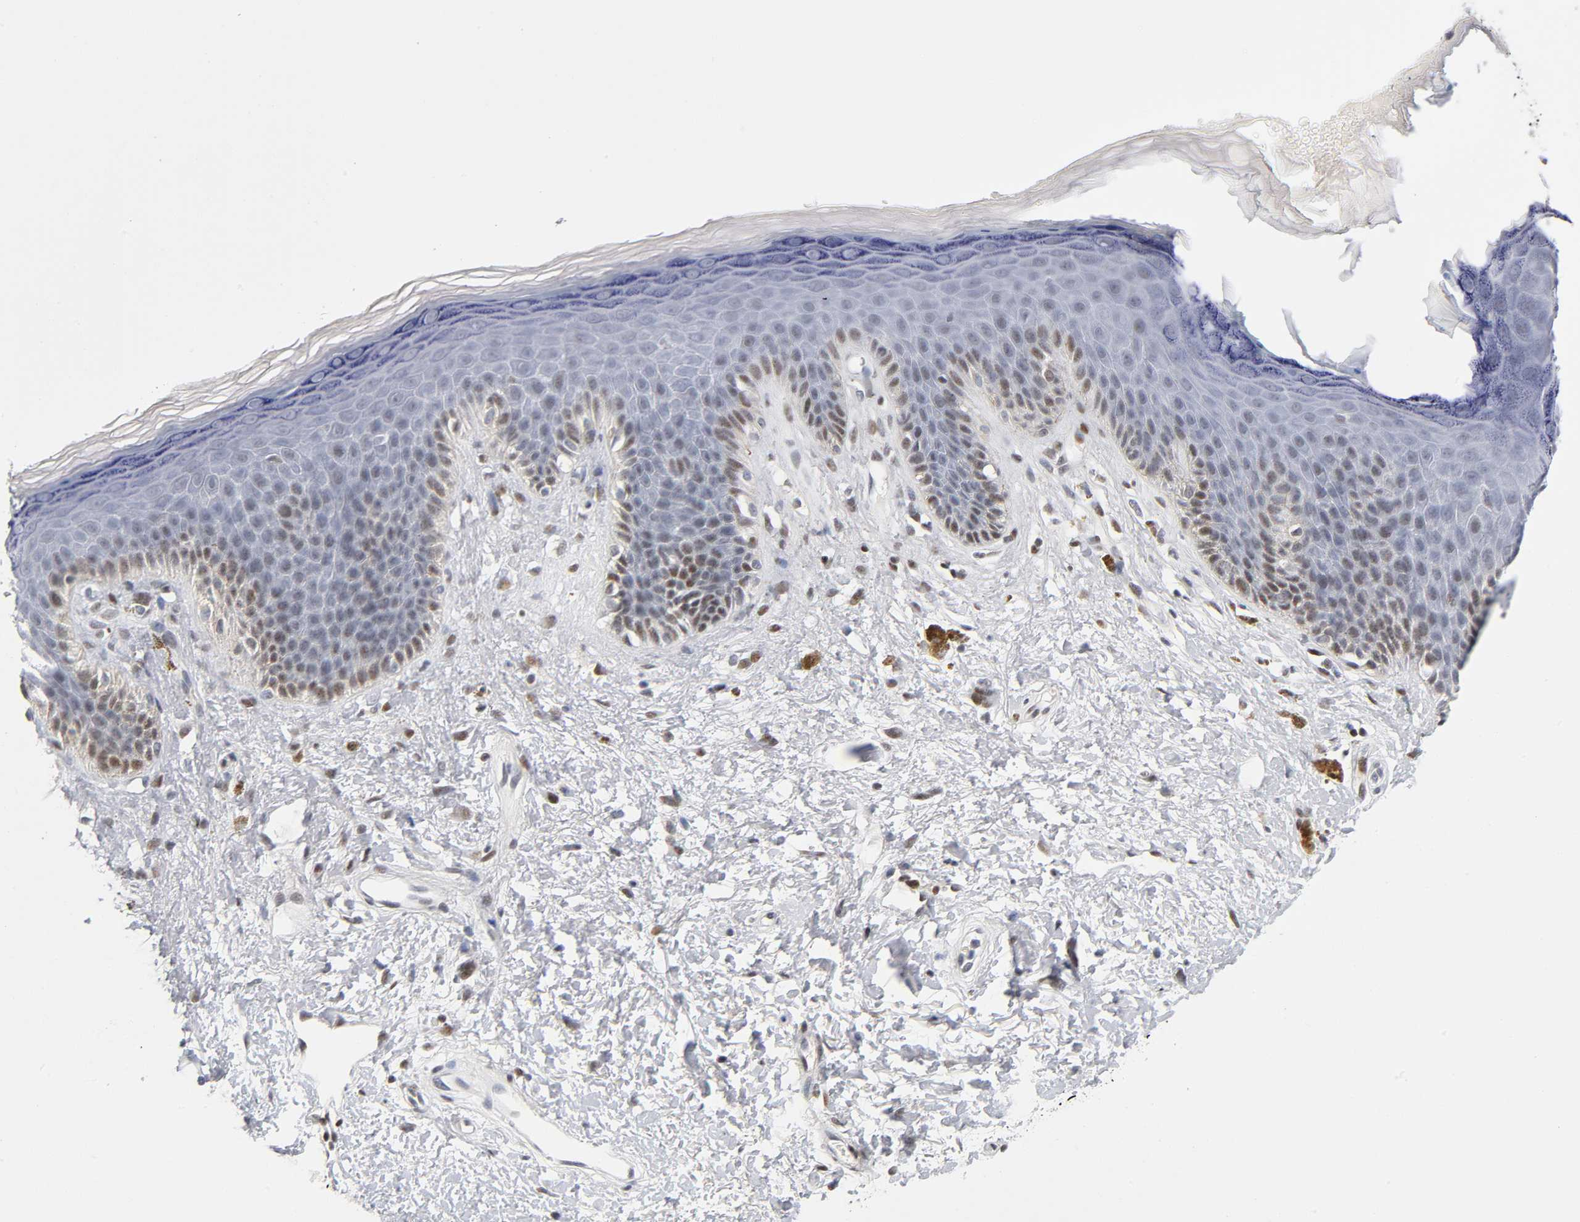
{"staining": {"intensity": "moderate", "quantity": "<25%", "location": "nuclear"}, "tissue": "skin", "cell_type": "Epidermal cells", "image_type": "normal", "snomed": [{"axis": "morphology", "description": "Normal tissue, NOS"}, {"axis": "topography", "description": "Anal"}], "caption": "Skin was stained to show a protein in brown. There is low levels of moderate nuclear expression in approximately <25% of epidermal cells. The staining was performed using DAB to visualize the protein expression in brown, while the nuclei were stained in blue with hematoxylin (Magnification: 20x).", "gene": "SP3", "patient": {"sex": "female", "age": 46}}